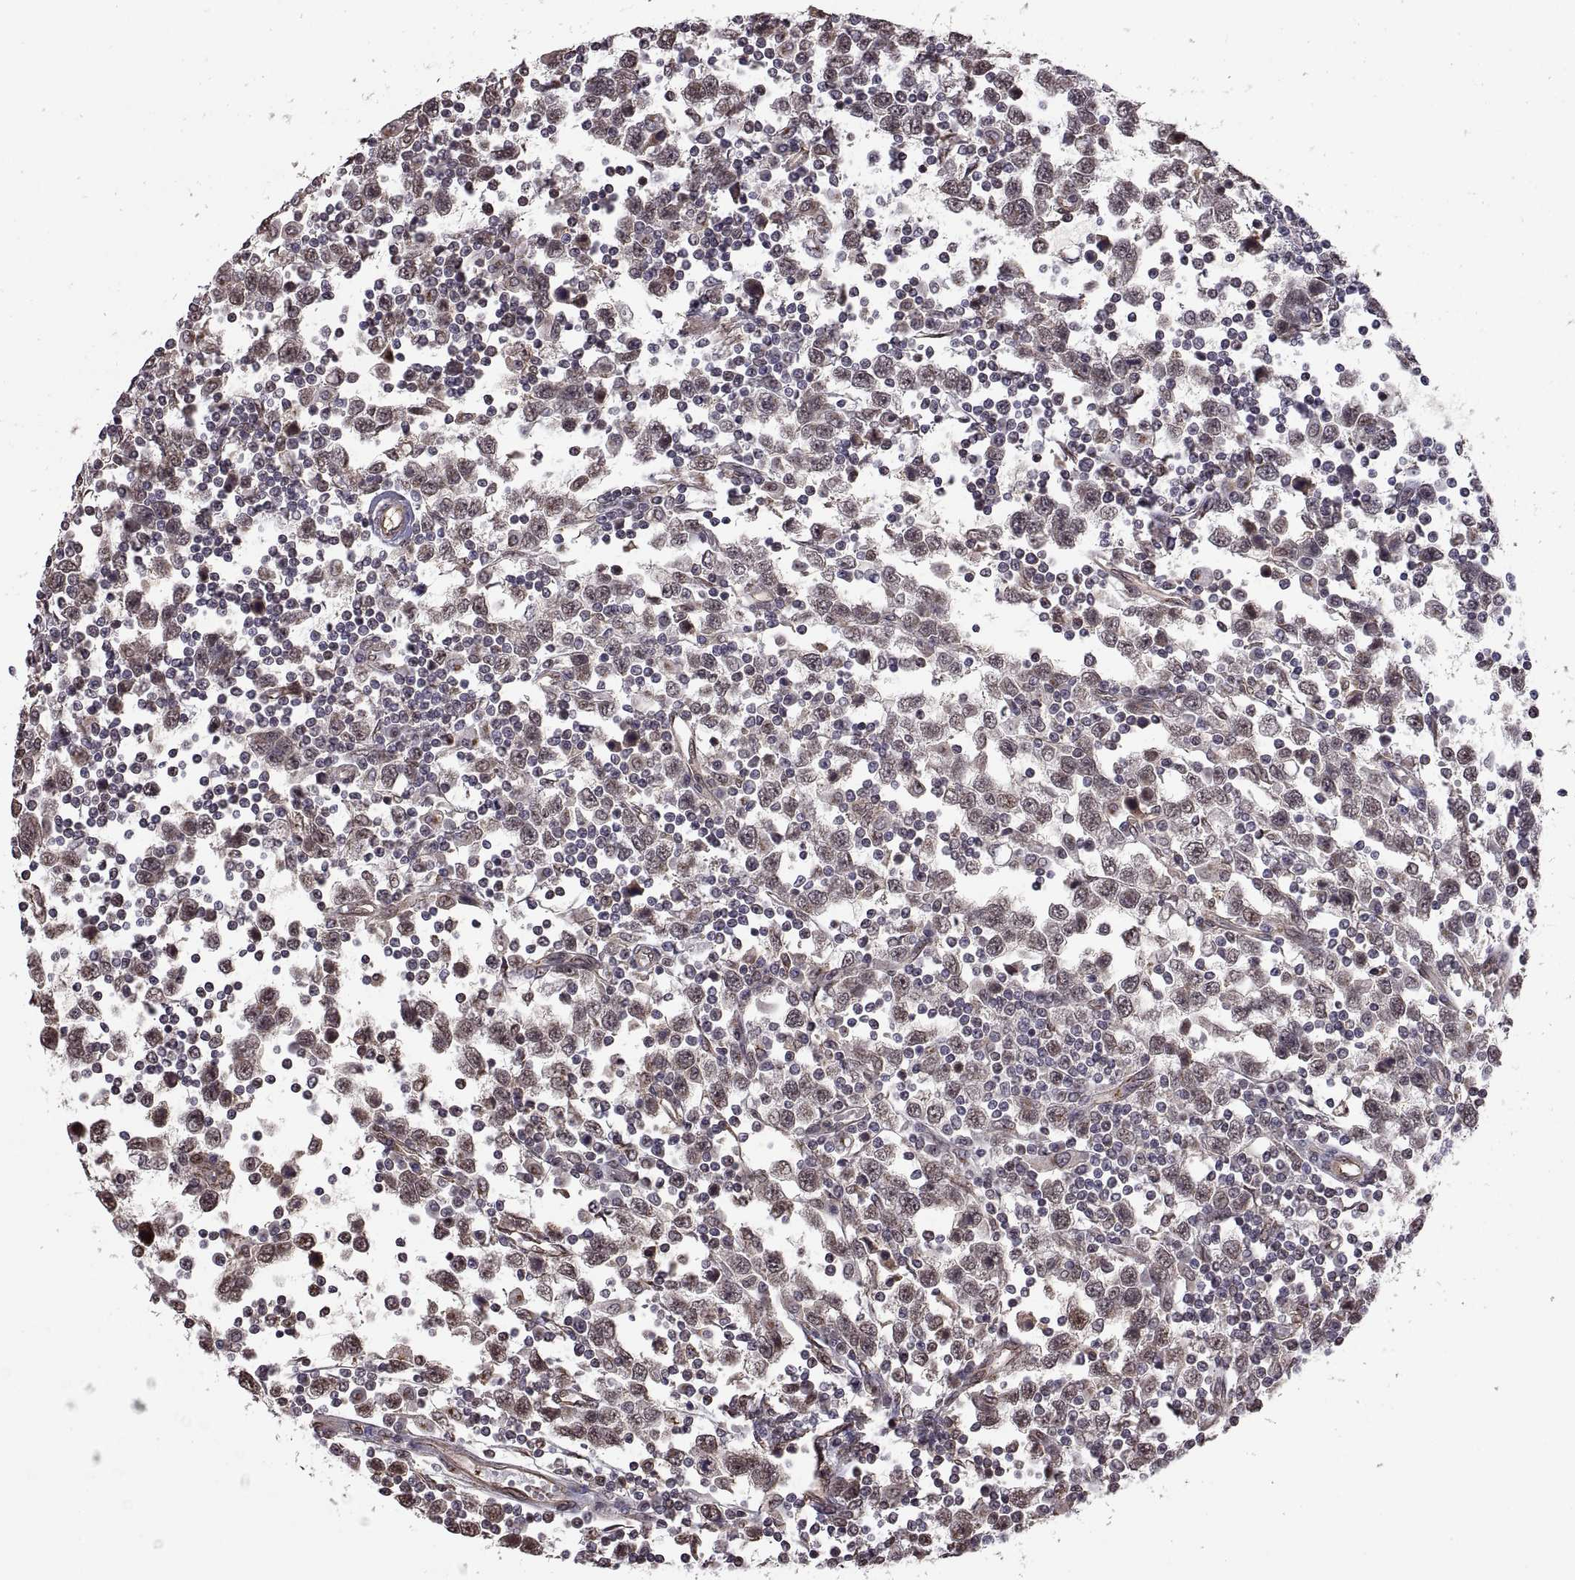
{"staining": {"intensity": "weak", "quantity": ">75%", "location": "cytoplasmic/membranous"}, "tissue": "testis cancer", "cell_type": "Tumor cells", "image_type": "cancer", "snomed": [{"axis": "morphology", "description": "Seminoma, NOS"}, {"axis": "topography", "description": "Testis"}], "caption": "About >75% of tumor cells in testis seminoma reveal weak cytoplasmic/membranous protein expression as visualized by brown immunohistochemical staining.", "gene": "ARRB1", "patient": {"sex": "male", "age": 34}}